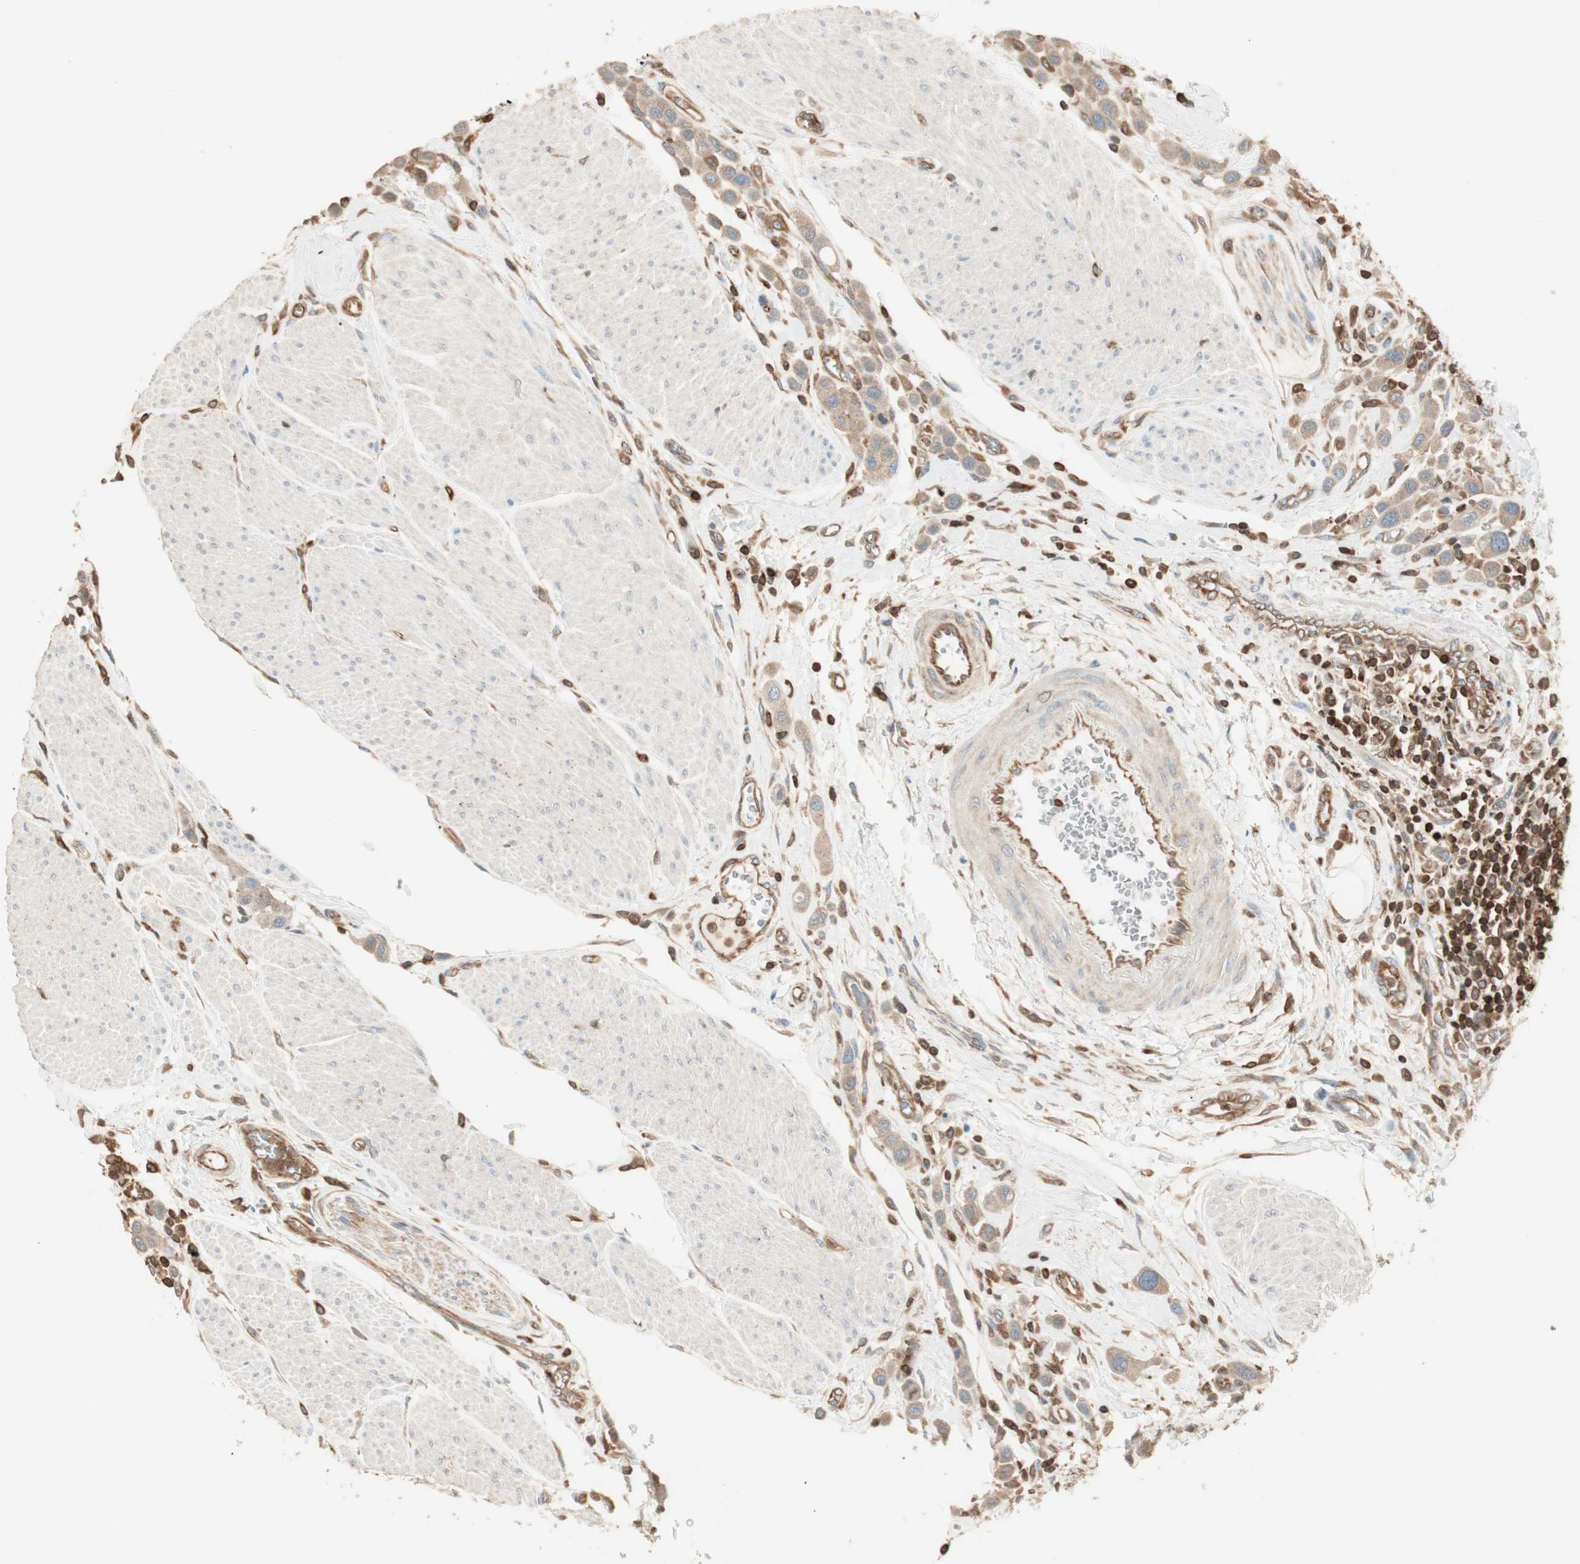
{"staining": {"intensity": "weak", "quantity": ">75%", "location": "cytoplasmic/membranous"}, "tissue": "urothelial cancer", "cell_type": "Tumor cells", "image_type": "cancer", "snomed": [{"axis": "morphology", "description": "Urothelial carcinoma, High grade"}, {"axis": "topography", "description": "Urinary bladder"}], "caption": "Immunohistochemical staining of human high-grade urothelial carcinoma demonstrates low levels of weak cytoplasmic/membranous protein expression in approximately >75% of tumor cells.", "gene": "CRLF3", "patient": {"sex": "male", "age": 50}}